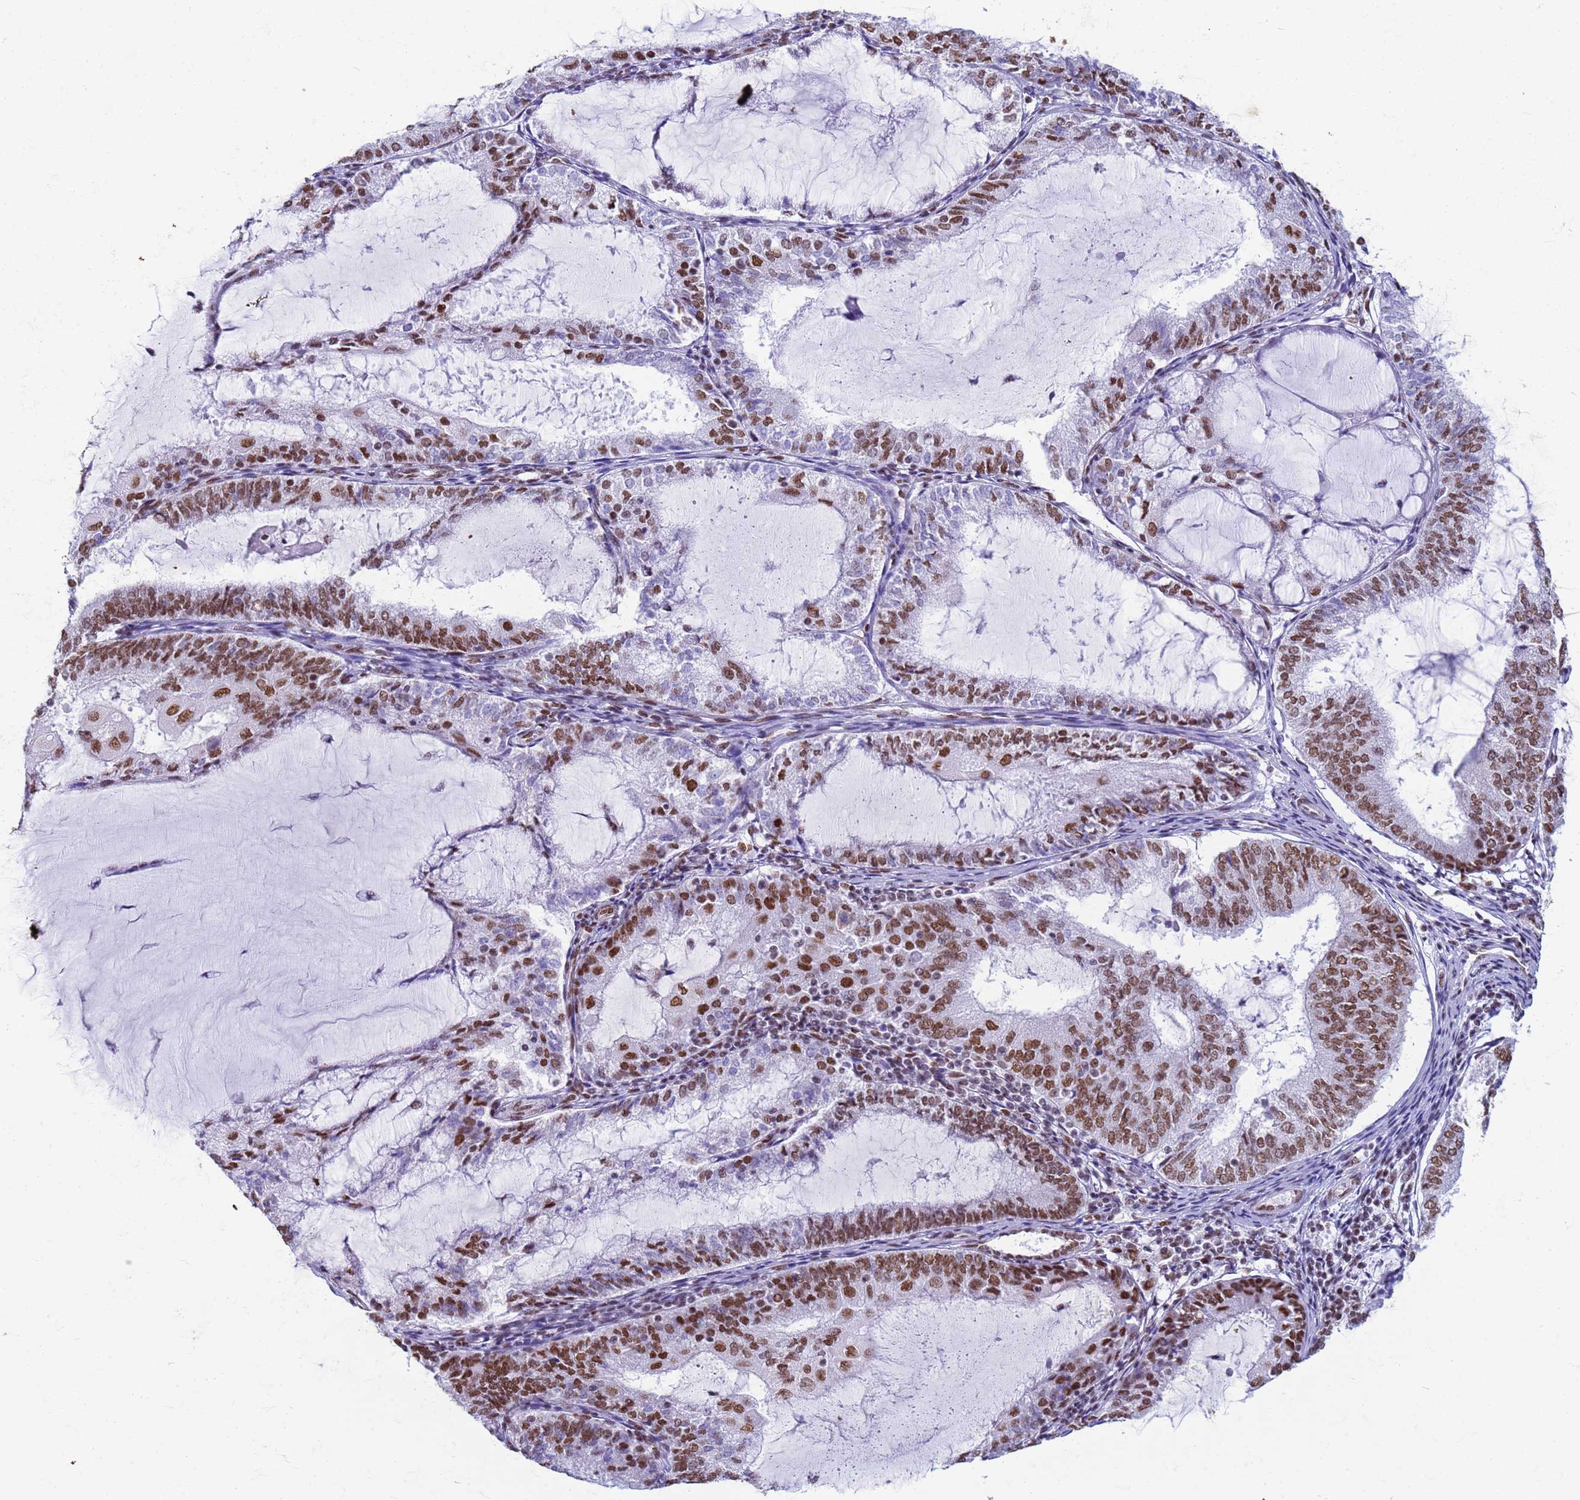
{"staining": {"intensity": "strong", "quantity": ">75%", "location": "nuclear"}, "tissue": "endometrial cancer", "cell_type": "Tumor cells", "image_type": "cancer", "snomed": [{"axis": "morphology", "description": "Adenocarcinoma, NOS"}, {"axis": "topography", "description": "Endometrium"}], "caption": "Immunohistochemistry of human endometrial cancer reveals high levels of strong nuclear staining in about >75% of tumor cells. The staining is performed using DAB brown chromogen to label protein expression. The nuclei are counter-stained blue using hematoxylin.", "gene": "FAM170B", "patient": {"sex": "female", "age": 81}}